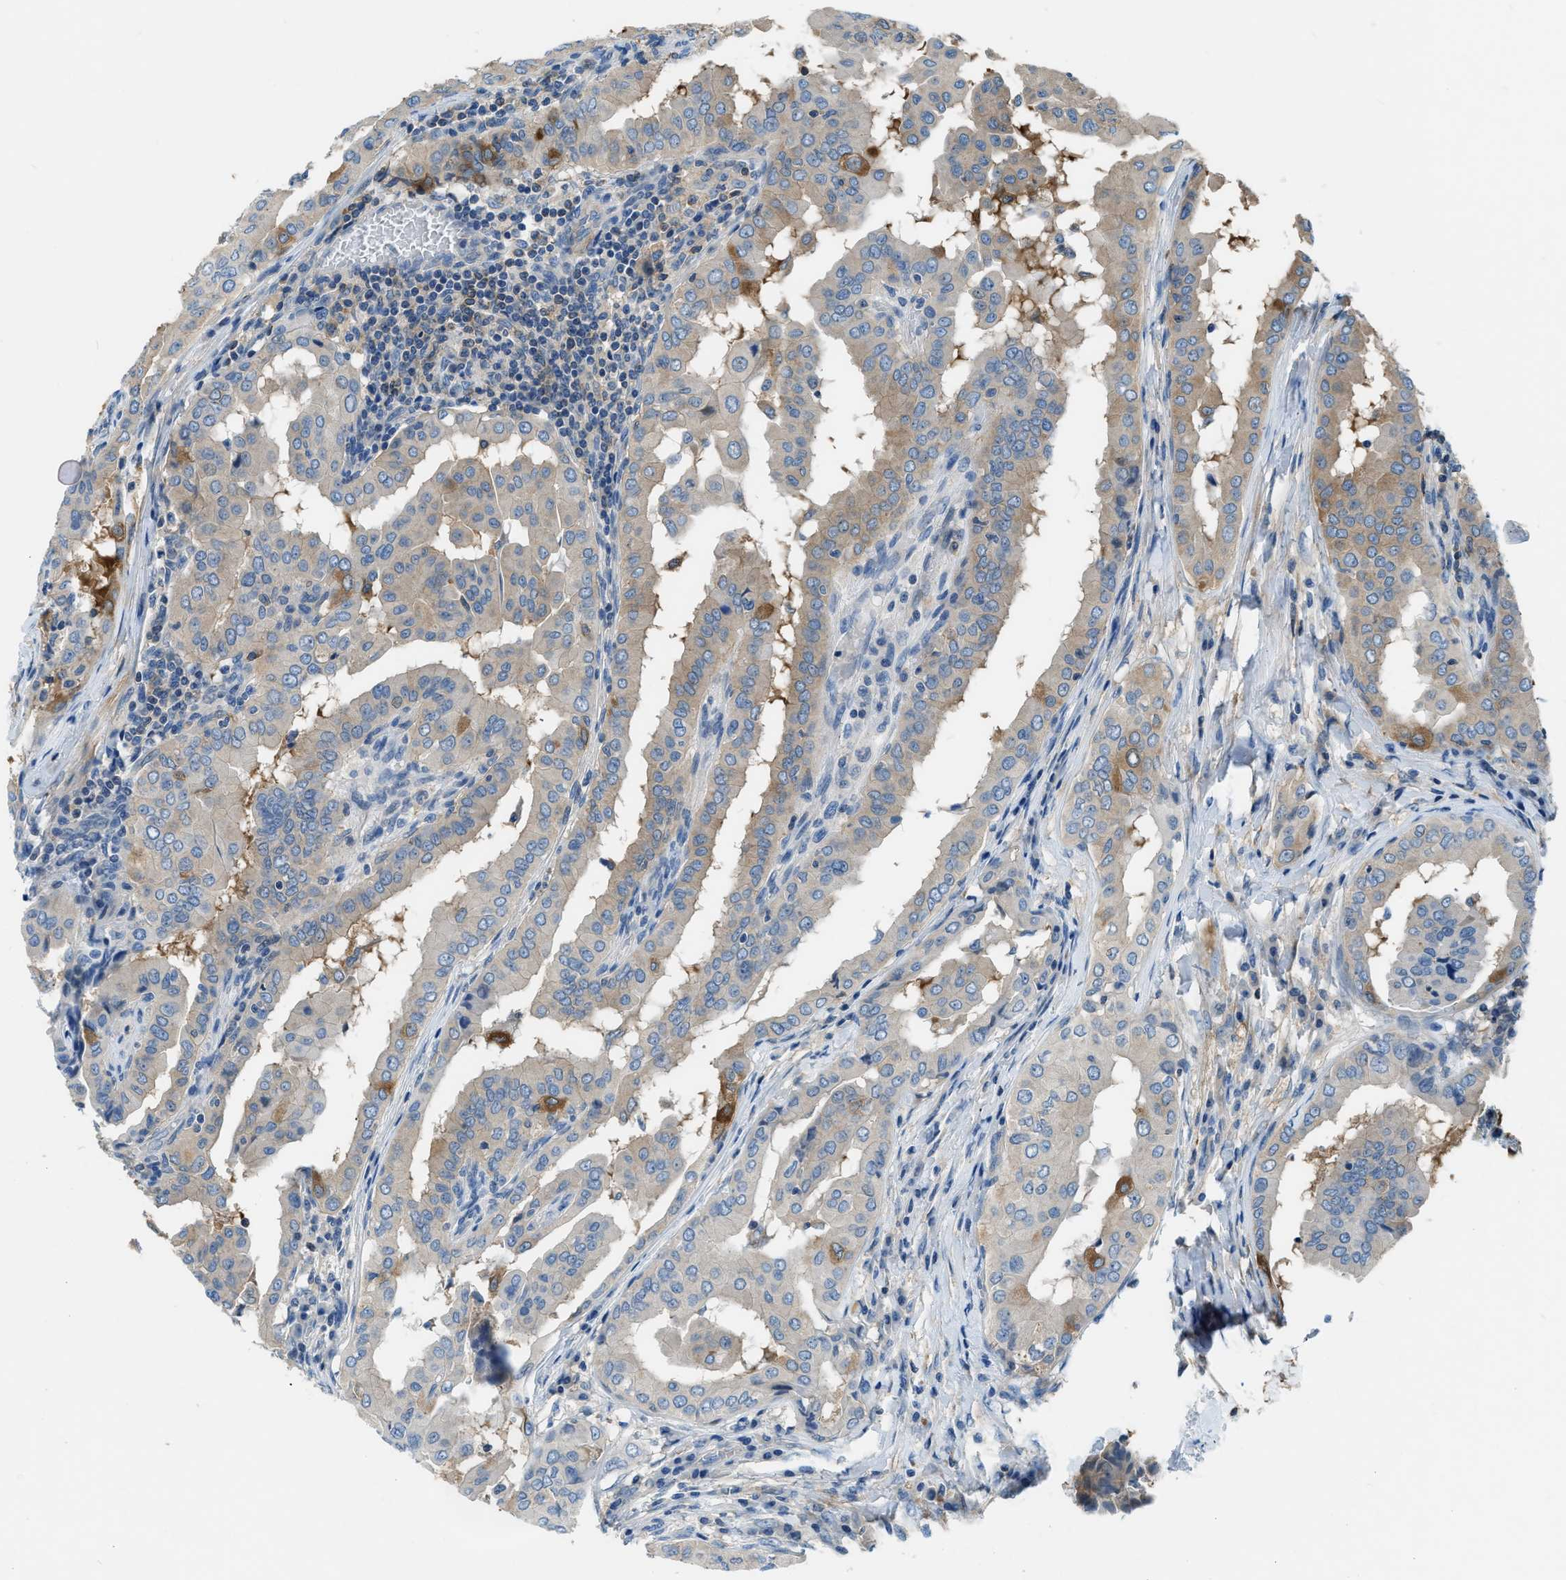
{"staining": {"intensity": "weak", "quantity": "<25%", "location": "cytoplasmic/membranous"}, "tissue": "thyroid cancer", "cell_type": "Tumor cells", "image_type": "cancer", "snomed": [{"axis": "morphology", "description": "Papillary adenocarcinoma, NOS"}, {"axis": "topography", "description": "Thyroid gland"}], "caption": "High power microscopy histopathology image of an immunohistochemistry histopathology image of thyroid cancer, revealing no significant staining in tumor cells.", "gene": "PFKP", "patient": {"sex": "male", "age": 33}}